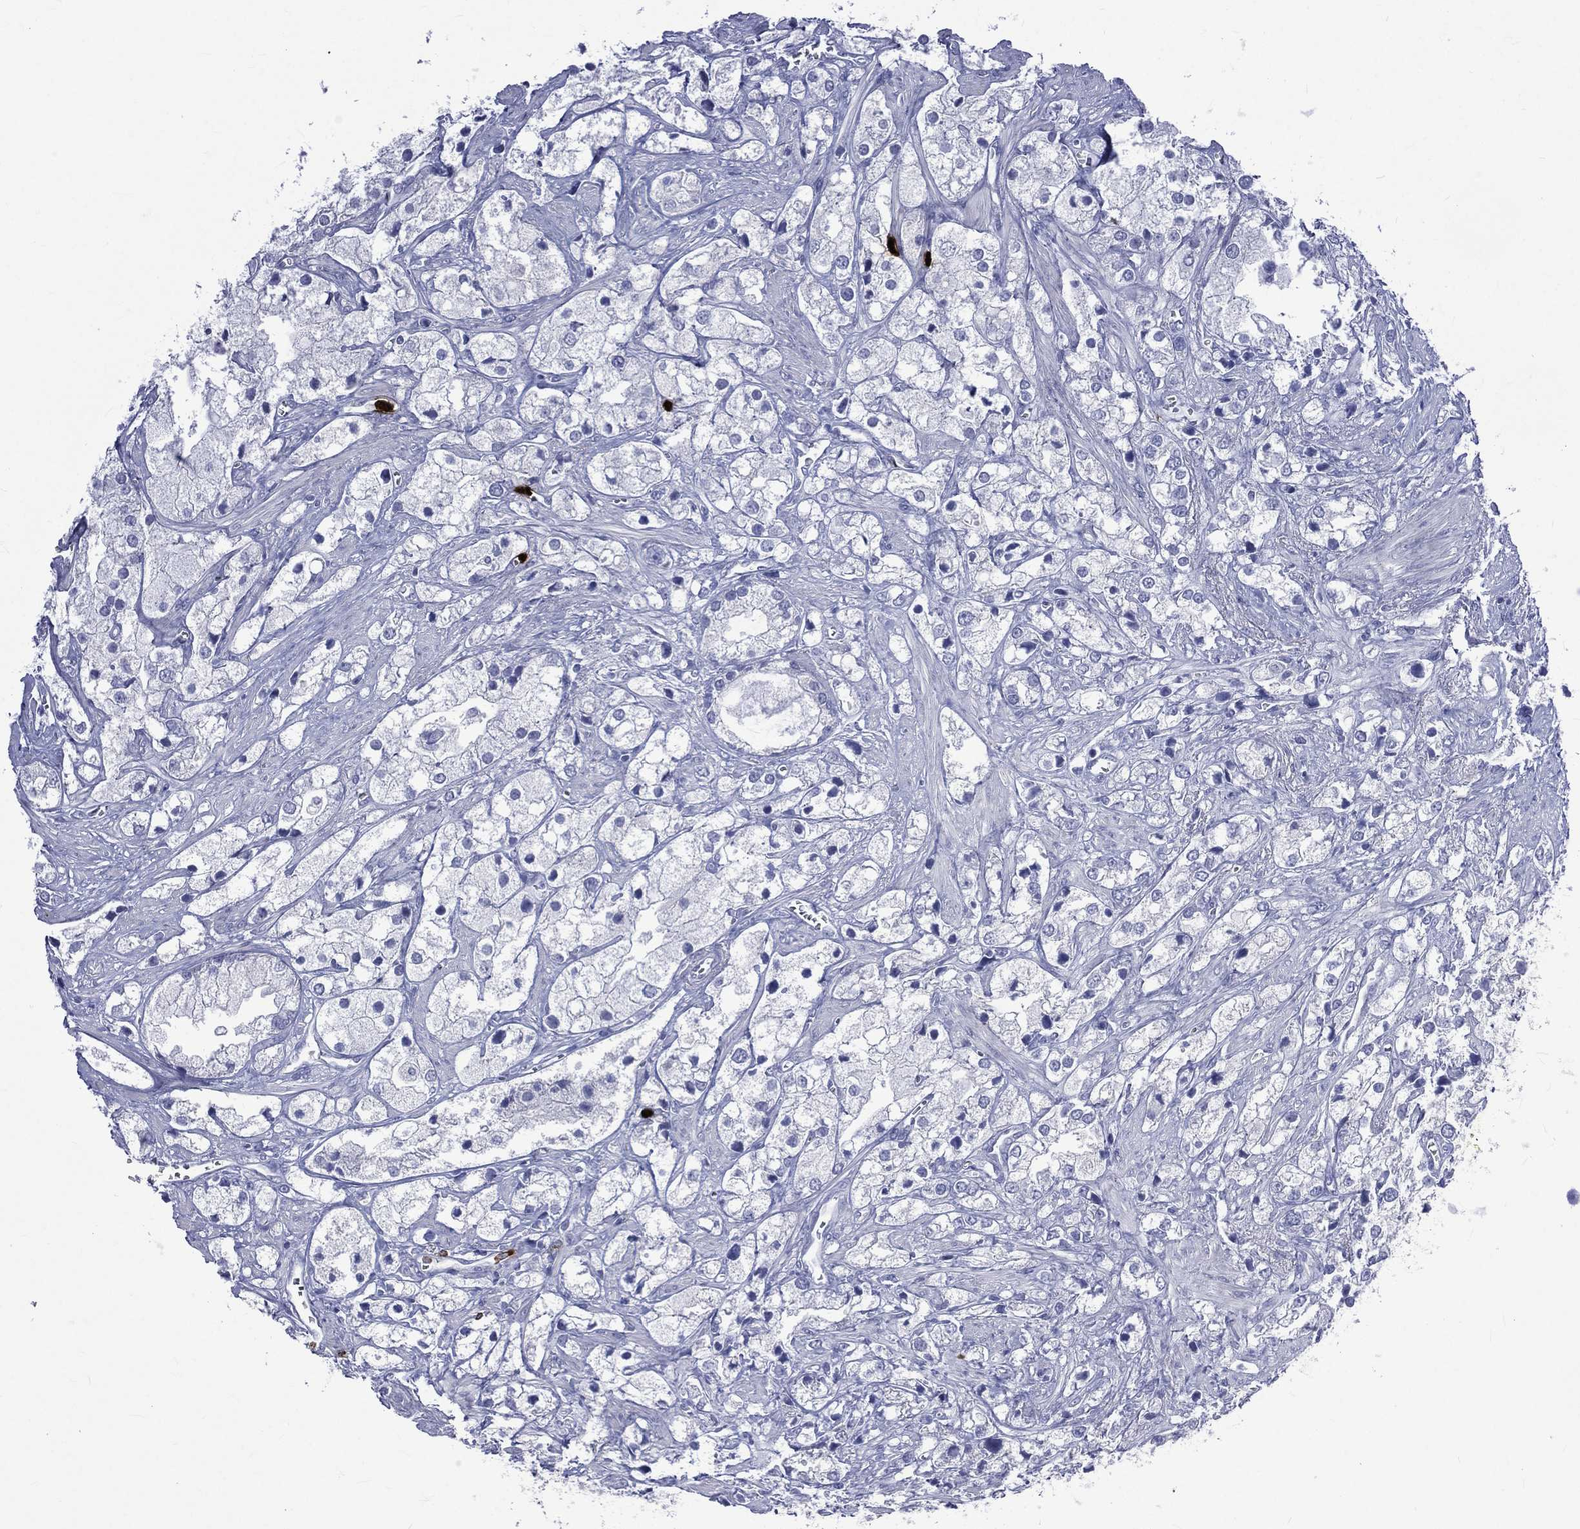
{"staining": {"intensity": "negative", "quantity": "none", "location": "none"}, "tissue": "prostate cancer", "cell_type": "Tumor cells", "image_type": "cancer", "snomed": [{"axis": "morphology", "description": "Adenocarcinoma, NOS"}, {"axis": "topography", "description": "Prostate and seminal vesicle, NOS"}, {"axis": "topography", "description": "Prostate"}], "caption": "IHC histopathology image of neoplastic tissue: human prostate cancer stained with DAB displays no significant protein expression in tumor cells.", "gene": "ELANE", "patient": {"sex": "male", "age": 79}}